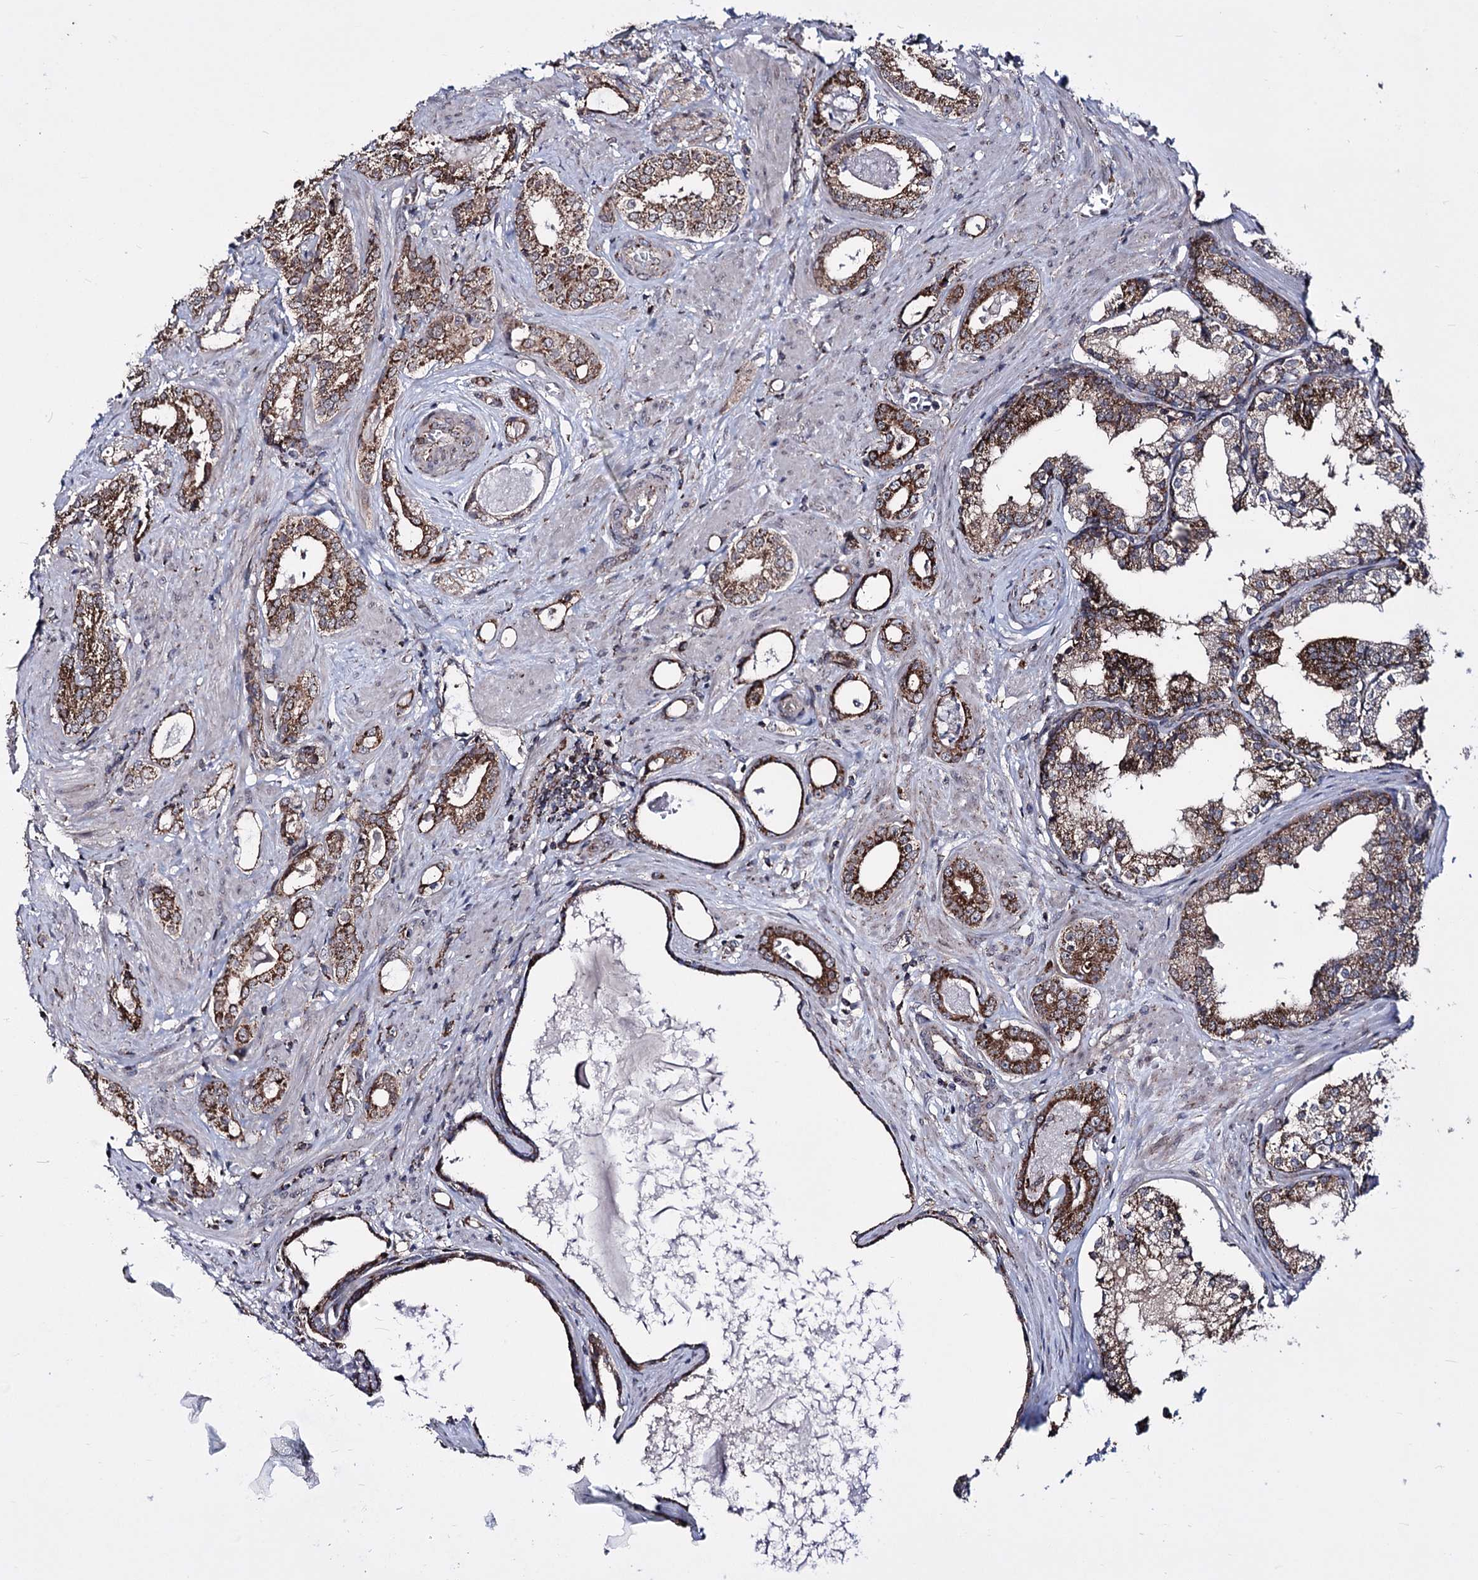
{"staining": {"intensity": "moderate", "quantity": ">75%", "location": "cytoplasmic/membranous"}, "tissue": "prostate cancer", "cell_type": "Tumor cells", "image_type": "cancer", "snomed": [{"axis": "morphology", "description": "Adenocarcinoma, High grade"}, {"axis": "topography", "description": "Prostate"}], "caption": "Immunohistochemical staining of prostate cancer (high-grade adenocarcinoma) displays medium levels of moderate cytoplasmic/membranous staining in about >75% of tumor cells. Nuclei are stained in blue.", "gene": "CREB3L4", "patient": {"sex": "male", "age": 58}}